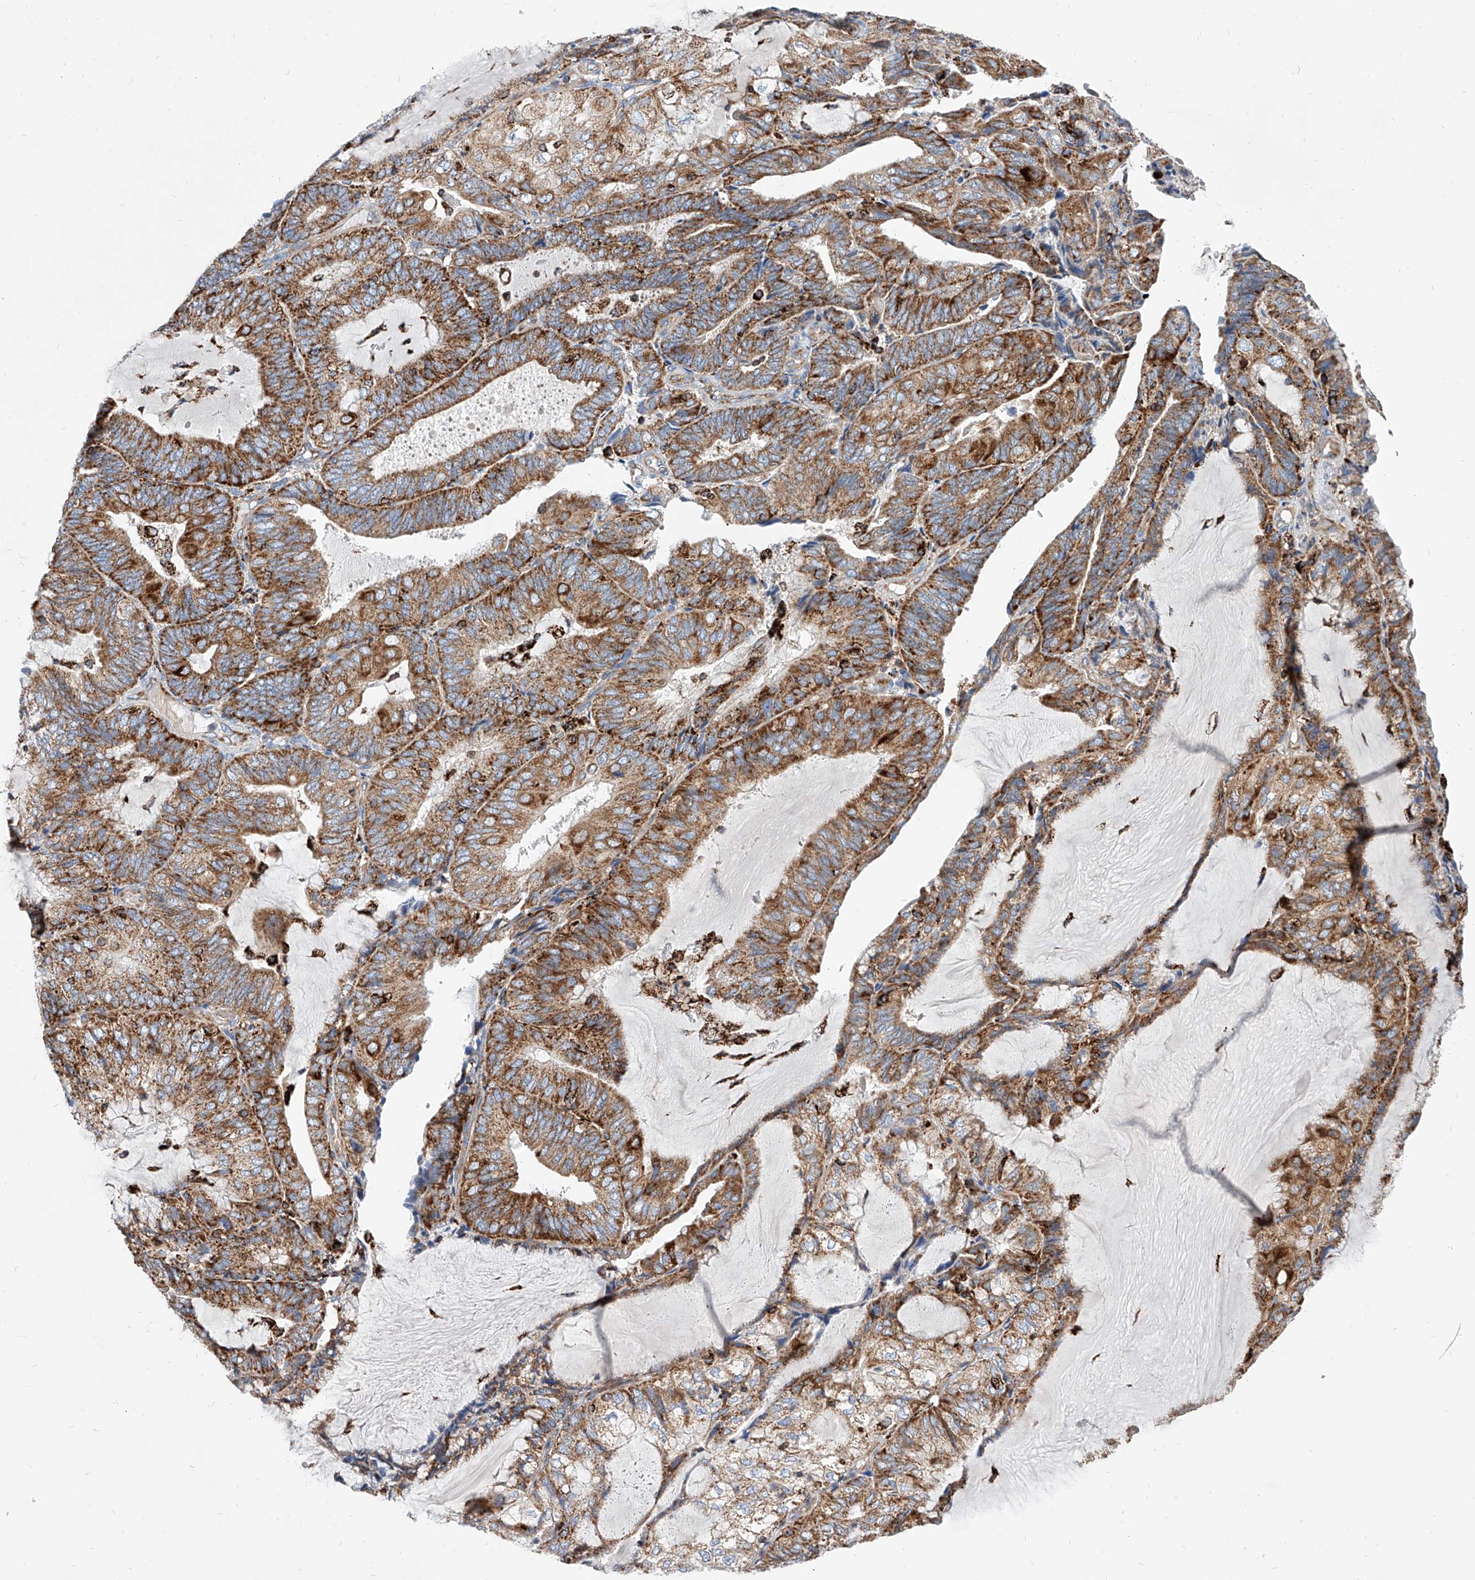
{"staining": {"intensity": "strong", "quantity": ">75%", "location": "cytoplasmic/membranous"}, "tissue": "endometrial cancer", "cell_type": "Tumor cells", "image_type": "cancer", "snomed": [{"axis": "morphology", "description": "Adenocarcinoma, NOS"}, {"axis": "topography", "description": "Endometrium"}], "caption": "A micrograph of adenocarcinoma (endometrial) stained for a protein exhibits strong cytoplasmic/membranous brown staining in tumor cells. Using DAB (3,3'-diaminobenzidine) (brown) and hematoxylin (blue) stains, captured at high magnification using brightfield microscopy.", "gene": "CPNE5", "patient": {"sex": "female", "age": 81}}